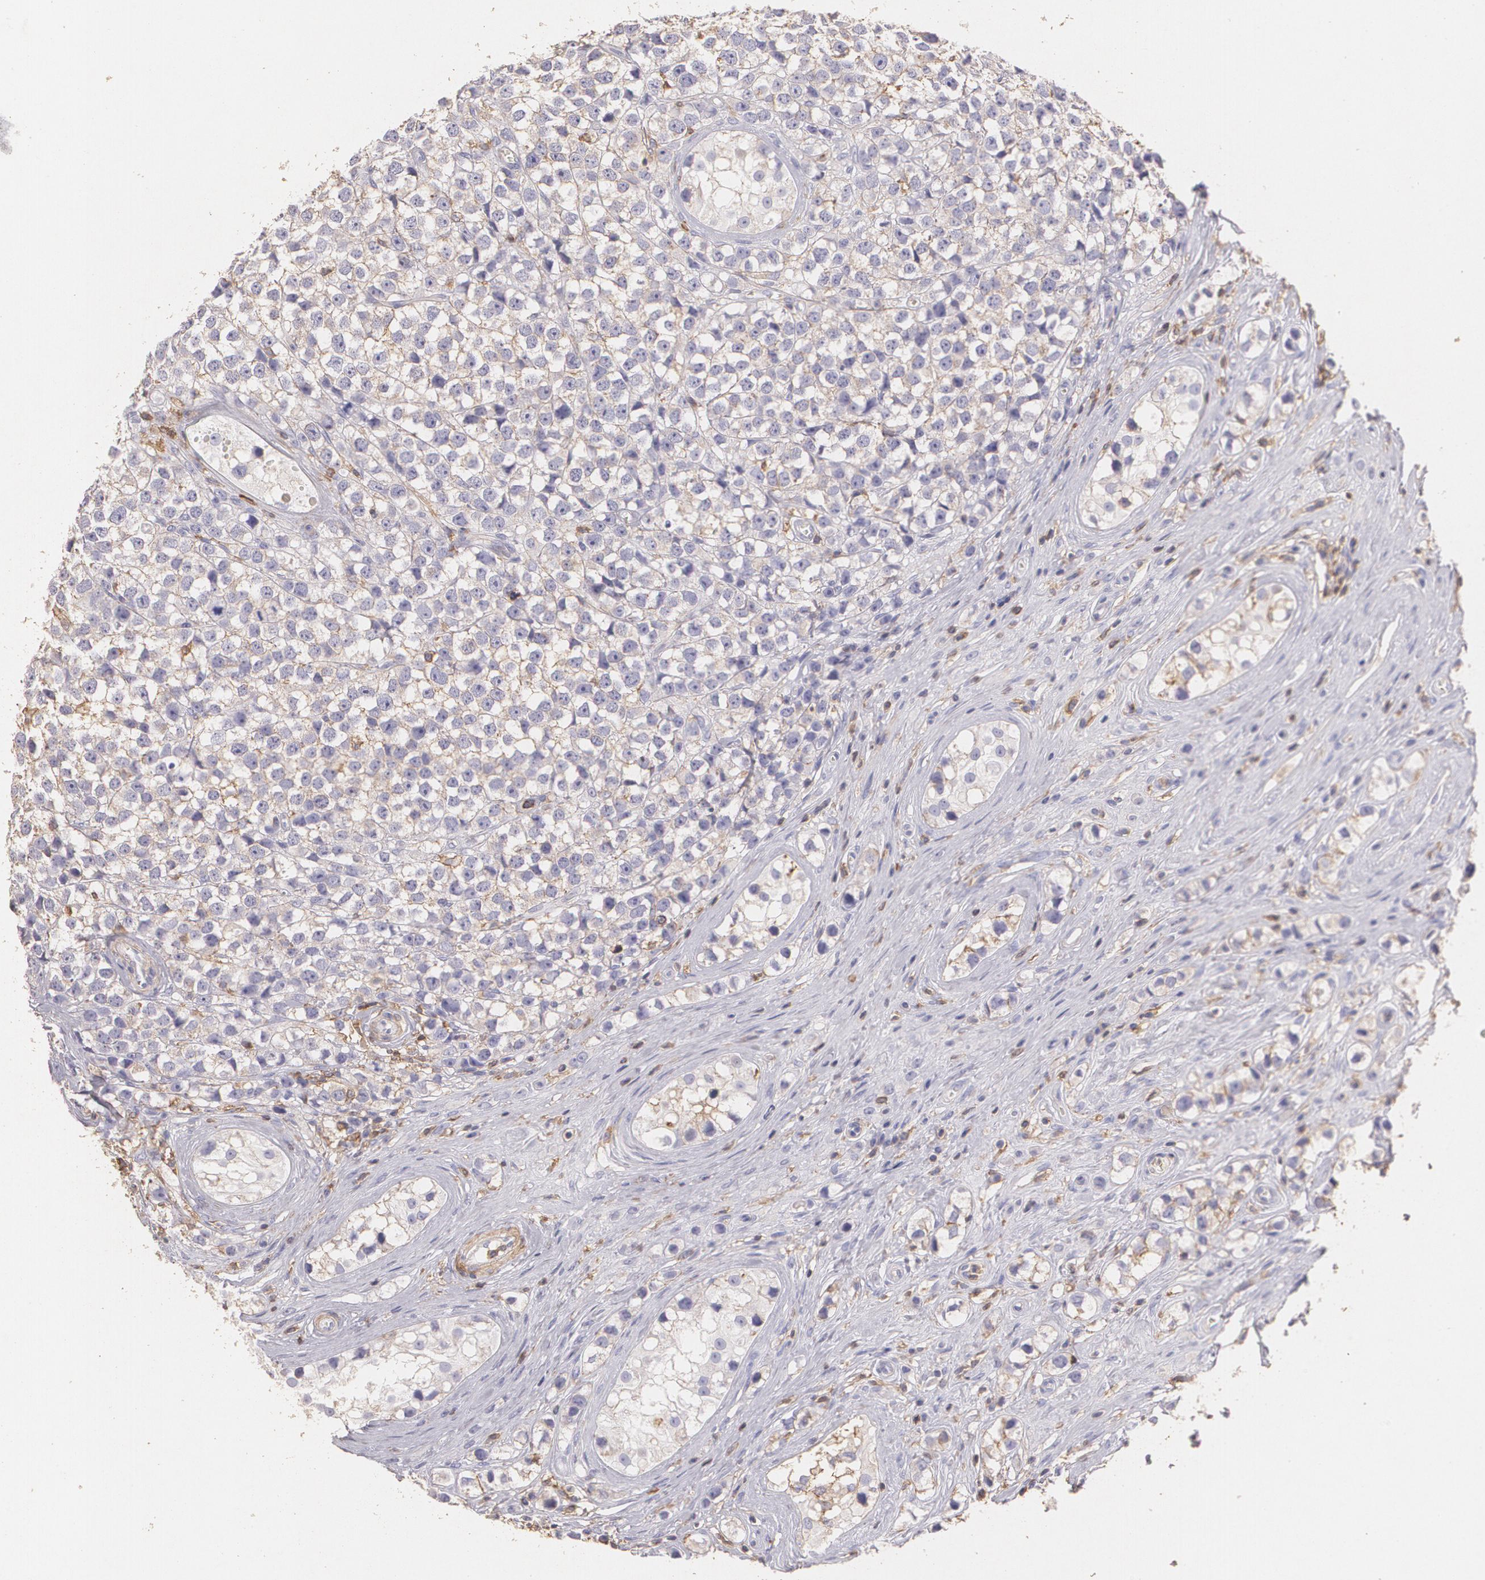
{"staining": {"intensity": "negative", "quantity": "none", "location": "none"}, "tissue": "testis cancer", "cell_type": "Tumor cells", "image_type": "cancer", "snomed": [{"axis": "morphology", "description": "Seminoma, NOS"}, {"axis": "topography", "description": "Testis"}], "caption": "This image is of testis cancer stained with IHC to label a protein in brown with the nuclei are counter-stained blue. There is no positivity in tumor cells.", "gene": "TGFBR1", "patient": {"sex": "male", "age": 25}}